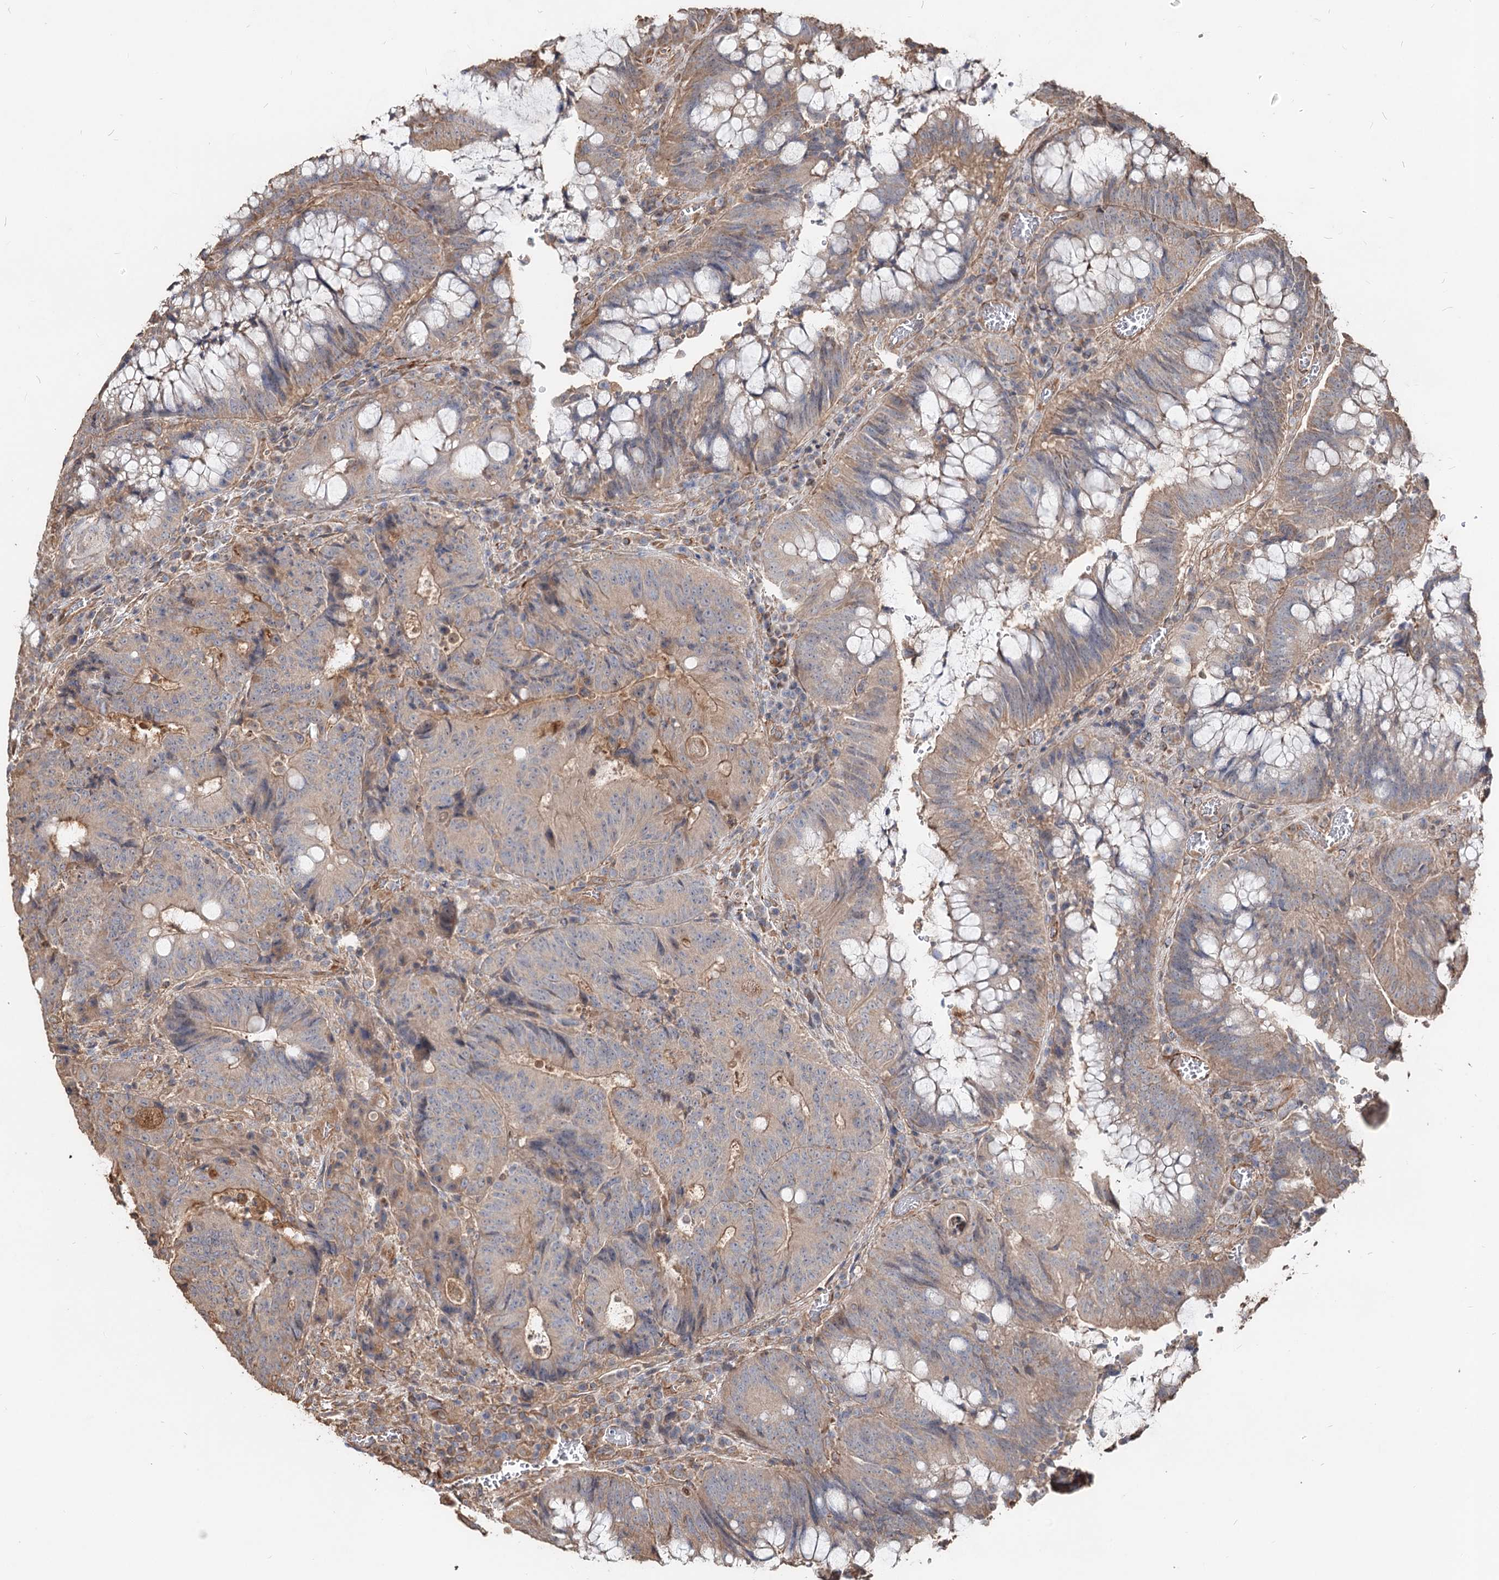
{"staining": {"intensity": "moderate", "quantity": "<25%", "location": "cytoplasmic/membranous"}, "tissue": "colorectal cancer", "cell_type": "Tumor cells", "image_type": "cancer", "snomed": [{"axis": "morphology", "description": "Adenocarcinoma, NOS"}, {"axis": "topography", "description": "Rectum"}], "caption": "DAB (3,3'-diaminobenzidine) immunohistochemical staining of colorectal adenocarcinoma exhibits moderate cytoplasmic/membranous protein positivity in about <25% of tumor cells.", "gene": "SPART", "patient": {"sex": "male", "age": 69}}